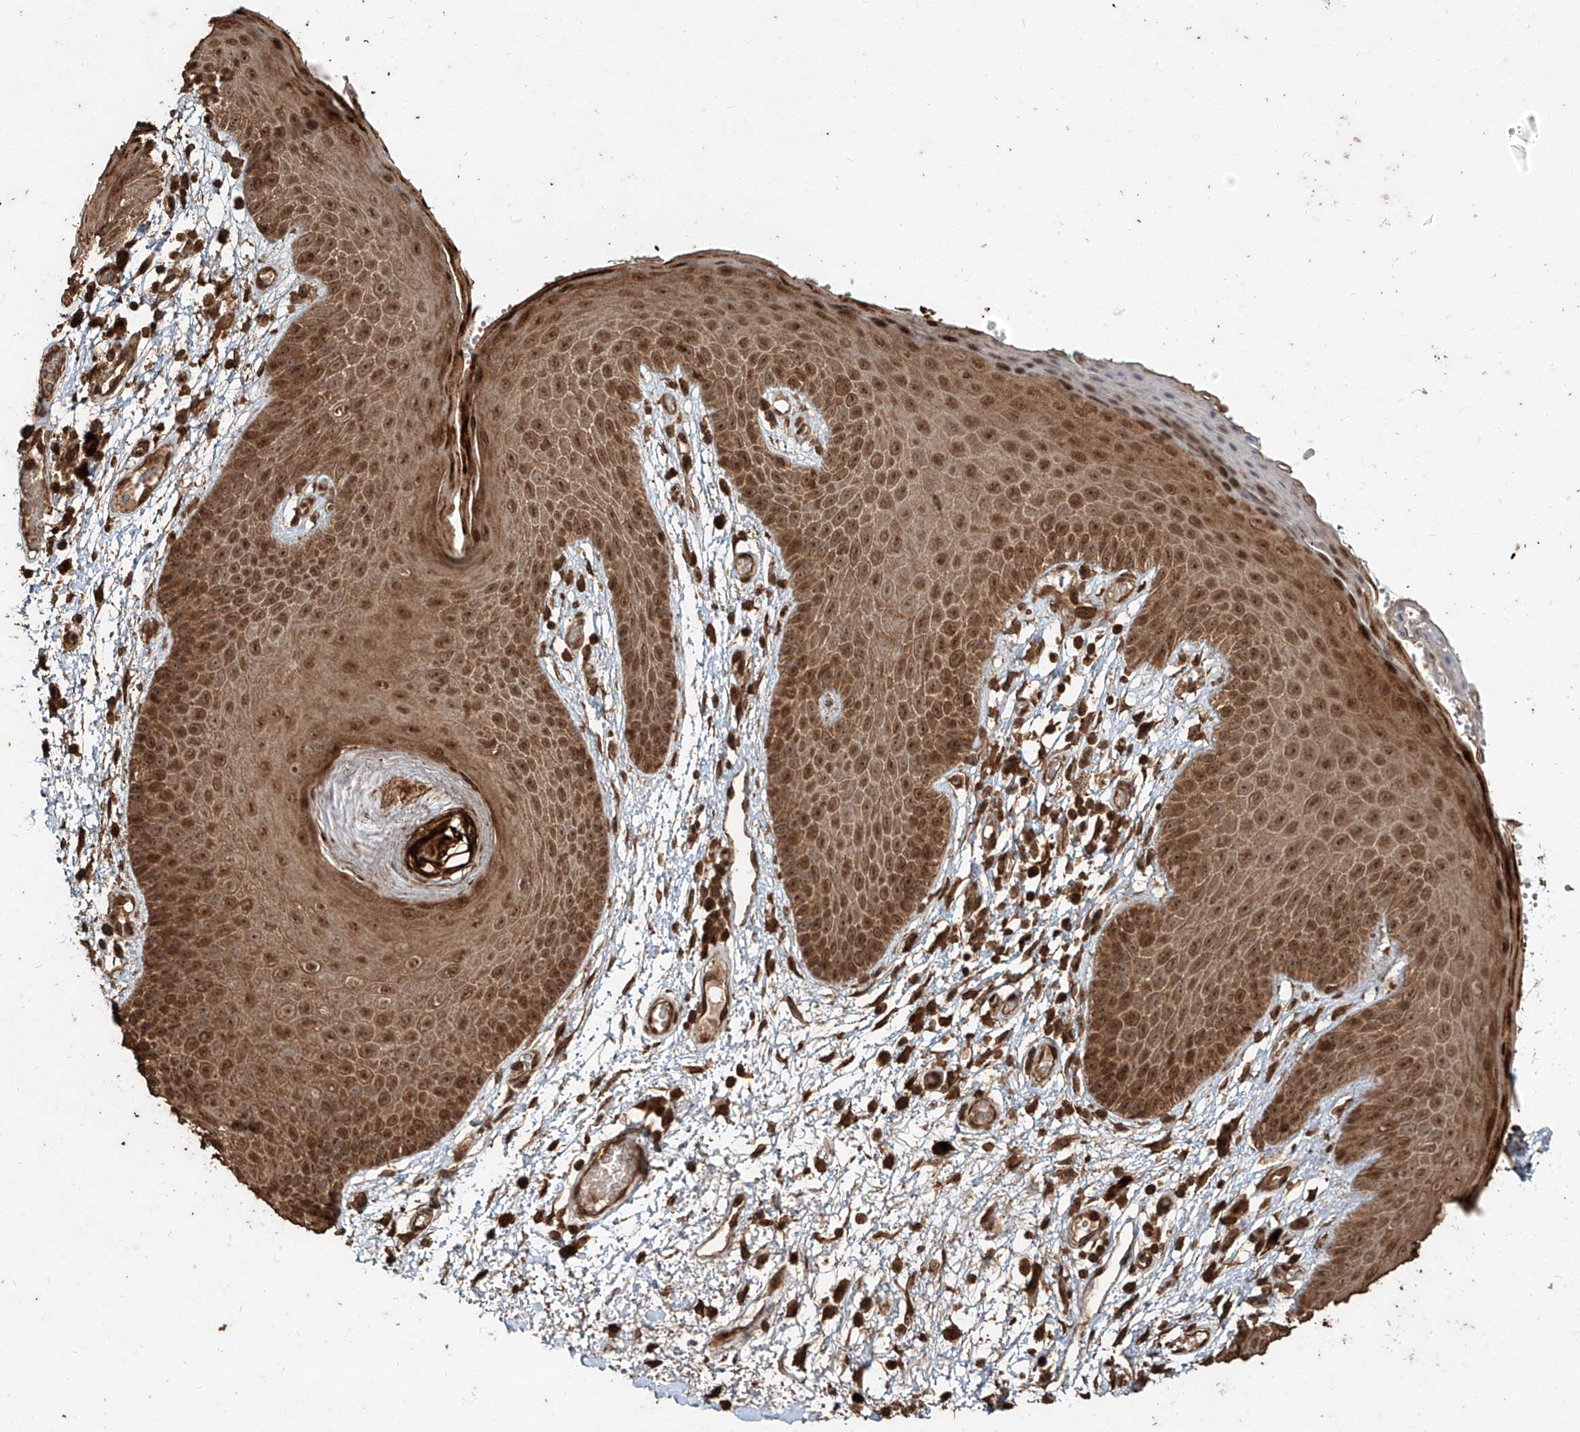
{"staining": {"intensity": "moderate", "quantity": ">75%", "location": "cytoplasmic/membranous,nuclear"}, "tissue": "skin", "cell_type": "Epidermal cells", "image_type": "normal", "snomed": [{"axis": "morphology", "description": "Normal tissue, NOS"}, {"axis": "topography", "description": "Anal"}], "caption": "Benign skin shows moderate cytoplasmic/membranous,nuclear staining in approximately >75% of epidermal cells The staining was performed using DAB (3,3'-diaminobenzidine), with brown indicating positive protein expression. Nuclei are stained blue with hematoxylin..", "gene": "ZNF660", "patient": {"sex": "male", "age": 74}}